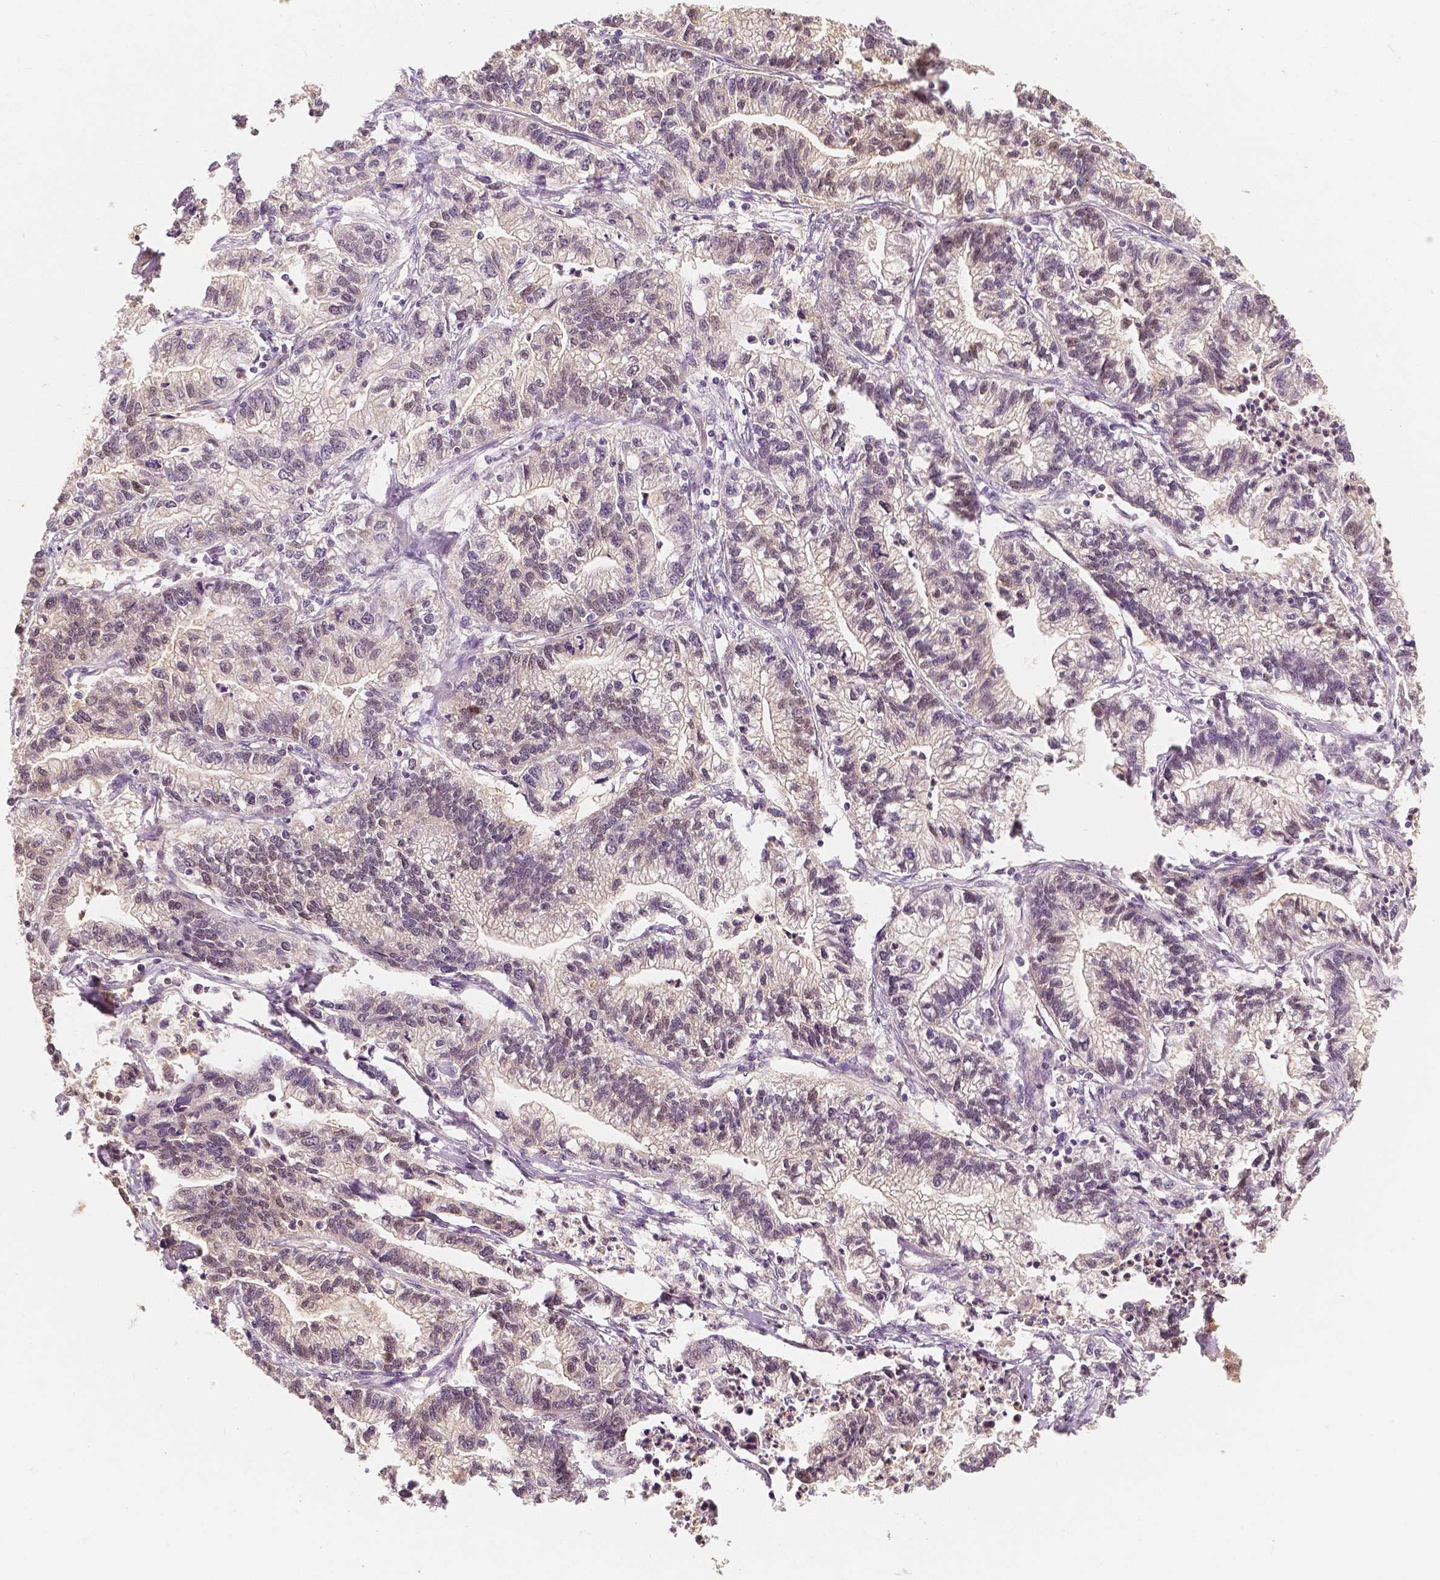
{"staining": {"intensity": "moderate", "quantity": "25%-75%", "location": "cytoplasmic/membranous,nuclear"}, "tissue": "stomach cancer", "cell_type": "Tumor cells", "image_type": "cancer", "snomed": [{"axis": "morphology", "description": "Adenocarcinoma, NOS"}, {"axis": "topography", "description": "Stomach"}], "caption": "Moderate cytoplasmic/membranous and nuclear expression for a protein is identified in approximately 25%-75% of tumor cells of stomach cancer using immunohistochemistry.", "gene": "NAPRT", "patient": {"sex": "male", "age": 83}}